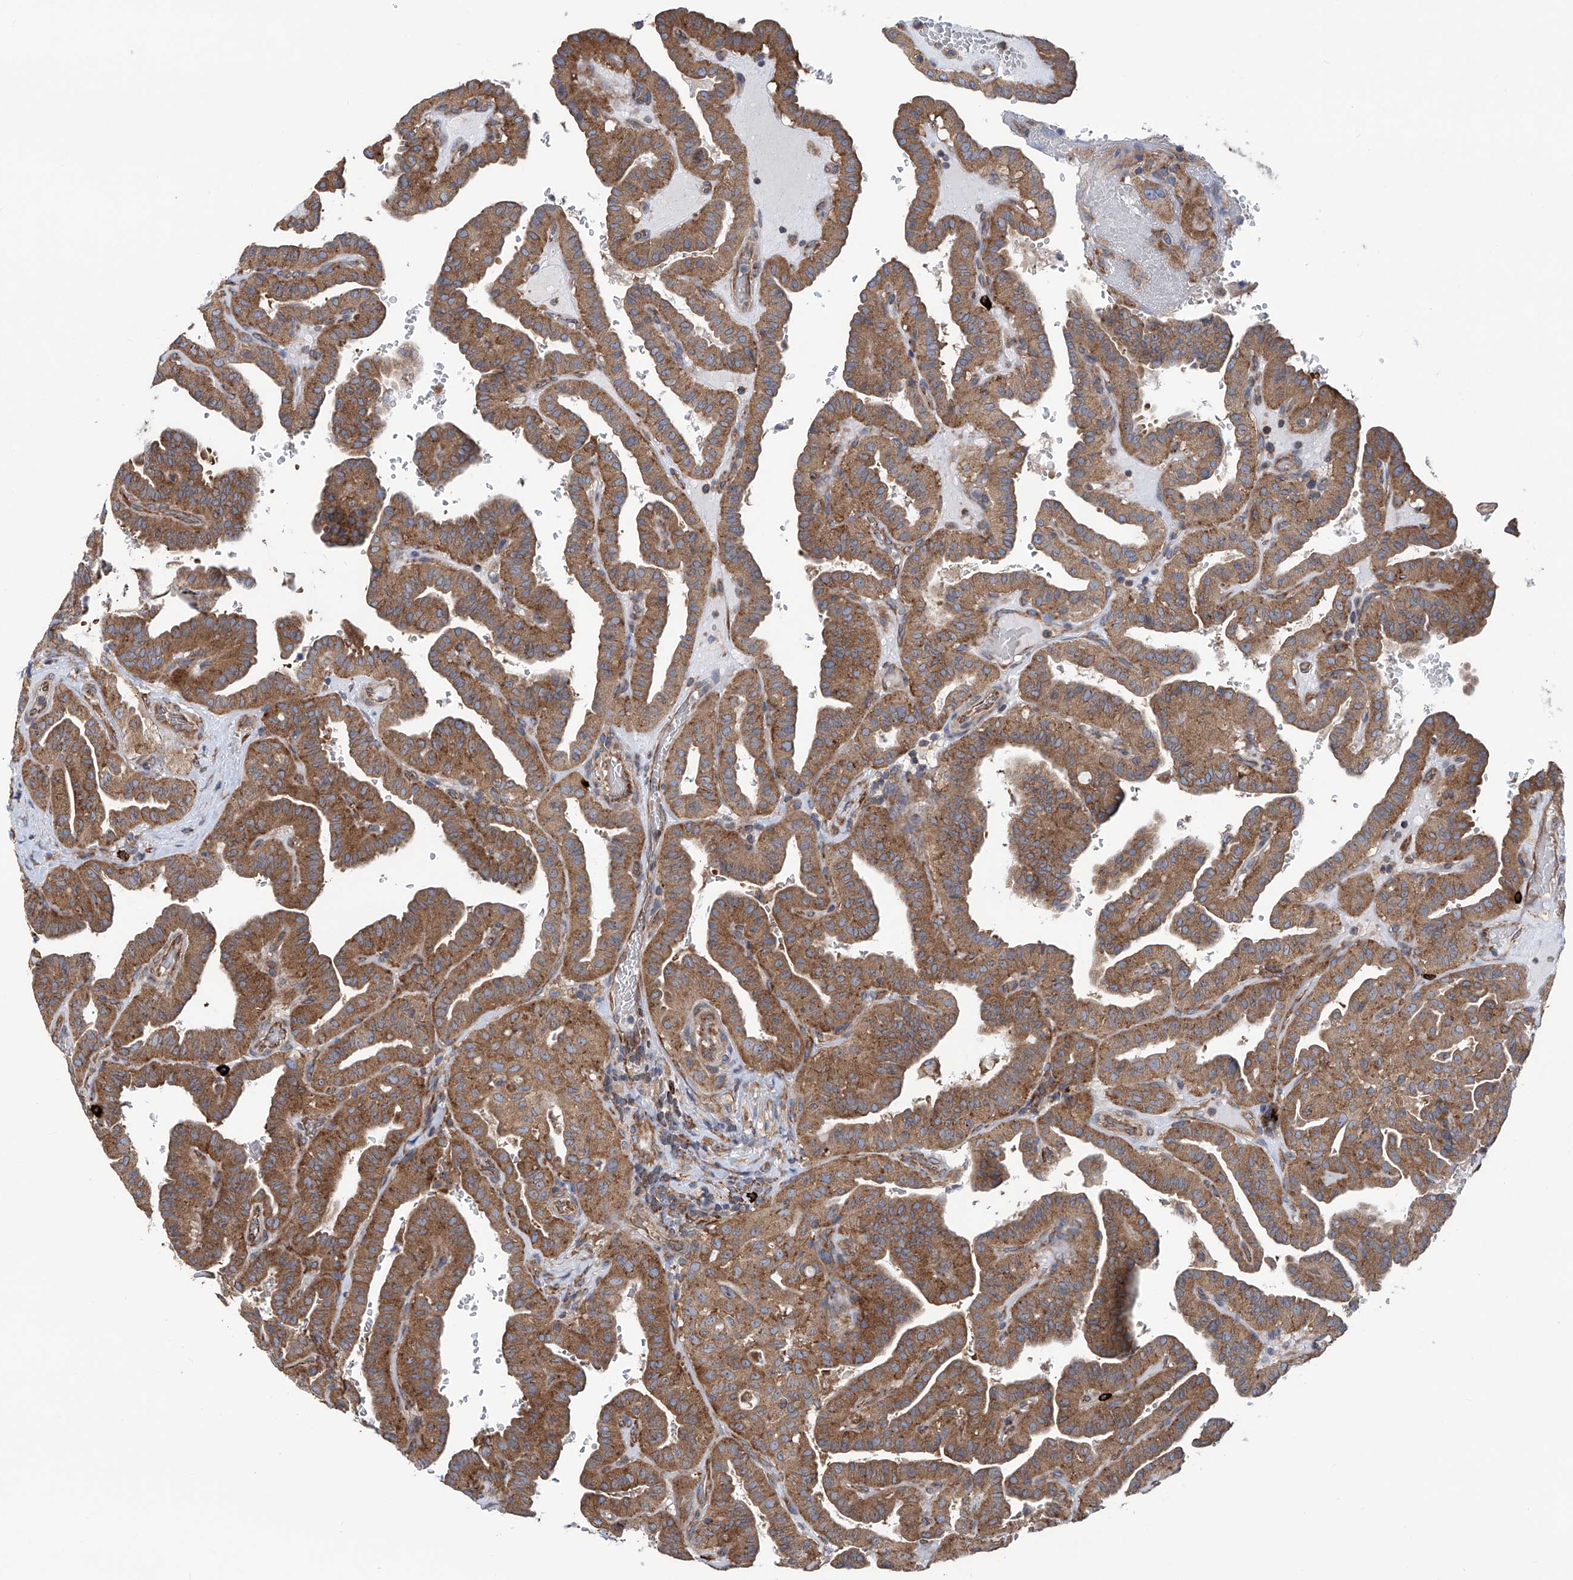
{"staining": {"intensity": "moderate", "quantity": ">75%", "location": "cytoplasmic/membranous"}, "tissue": "thyroid cancer", "cell_type": "Tumor cells", "image_type": "cancer", "snomed": [{"axis": "morphology", "description": "Papillary adenocarcinoma, NOS"}, {"axis": "topography", "description": "Thyroid gland"}], "caption": "The photomicrograph exhibits a brown stain indicating the presence of a protein in the cytoplasmic/membranous of tumor cells in thyroid cancer.", "gene": "SENP2", "patient": {"sex": "male", "age": 77}}